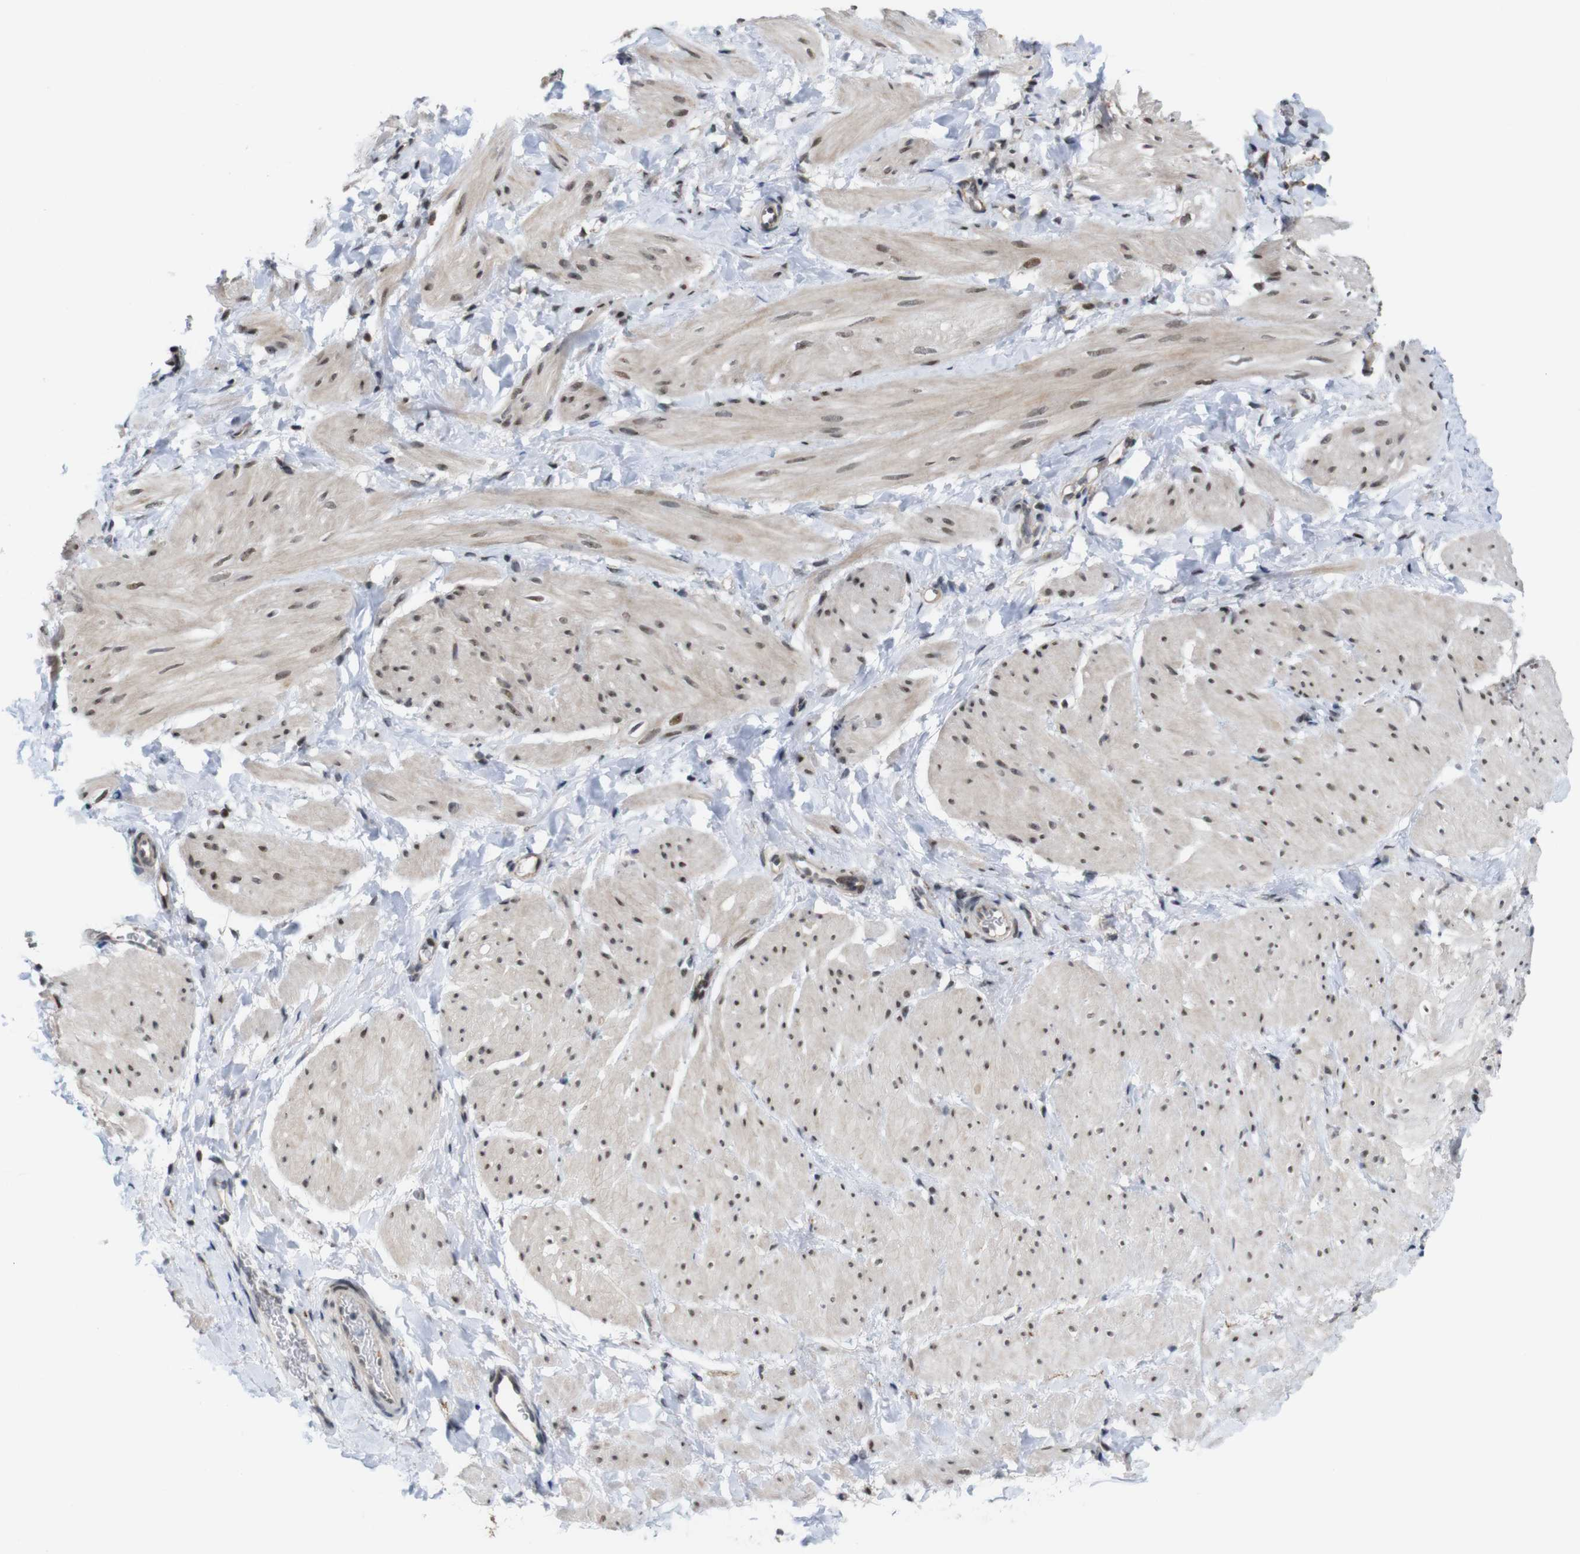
{"staining": {"intensity": "moderate", "quantity": "25%-75%", "location": "cytoplasmic/membranous,nuclear"}, "tissue": "smooth muscle", "cell_type": "Smooth muscle cells", "image_type": "normal", "snomed": [{"axis": "morphology", "description": "Normal tissue, NOS"}, {"axis": "topography", "description": "Smooth muscle"}], "caption": "Immunohistochemistry photomicrograph of benign smooth muscle: smooth muscle stained using immunohistochemistry (IHC) exhibits medium levels of moderate protein expression localized specifically in the cytoplasmic/membranous,nuclear of smooth muscle cells, appearing as a cytoplasmic/membranous,nuclear brown color.", "gene": "PNMA8A", "patient": {"sex": "male", "age": 16}}